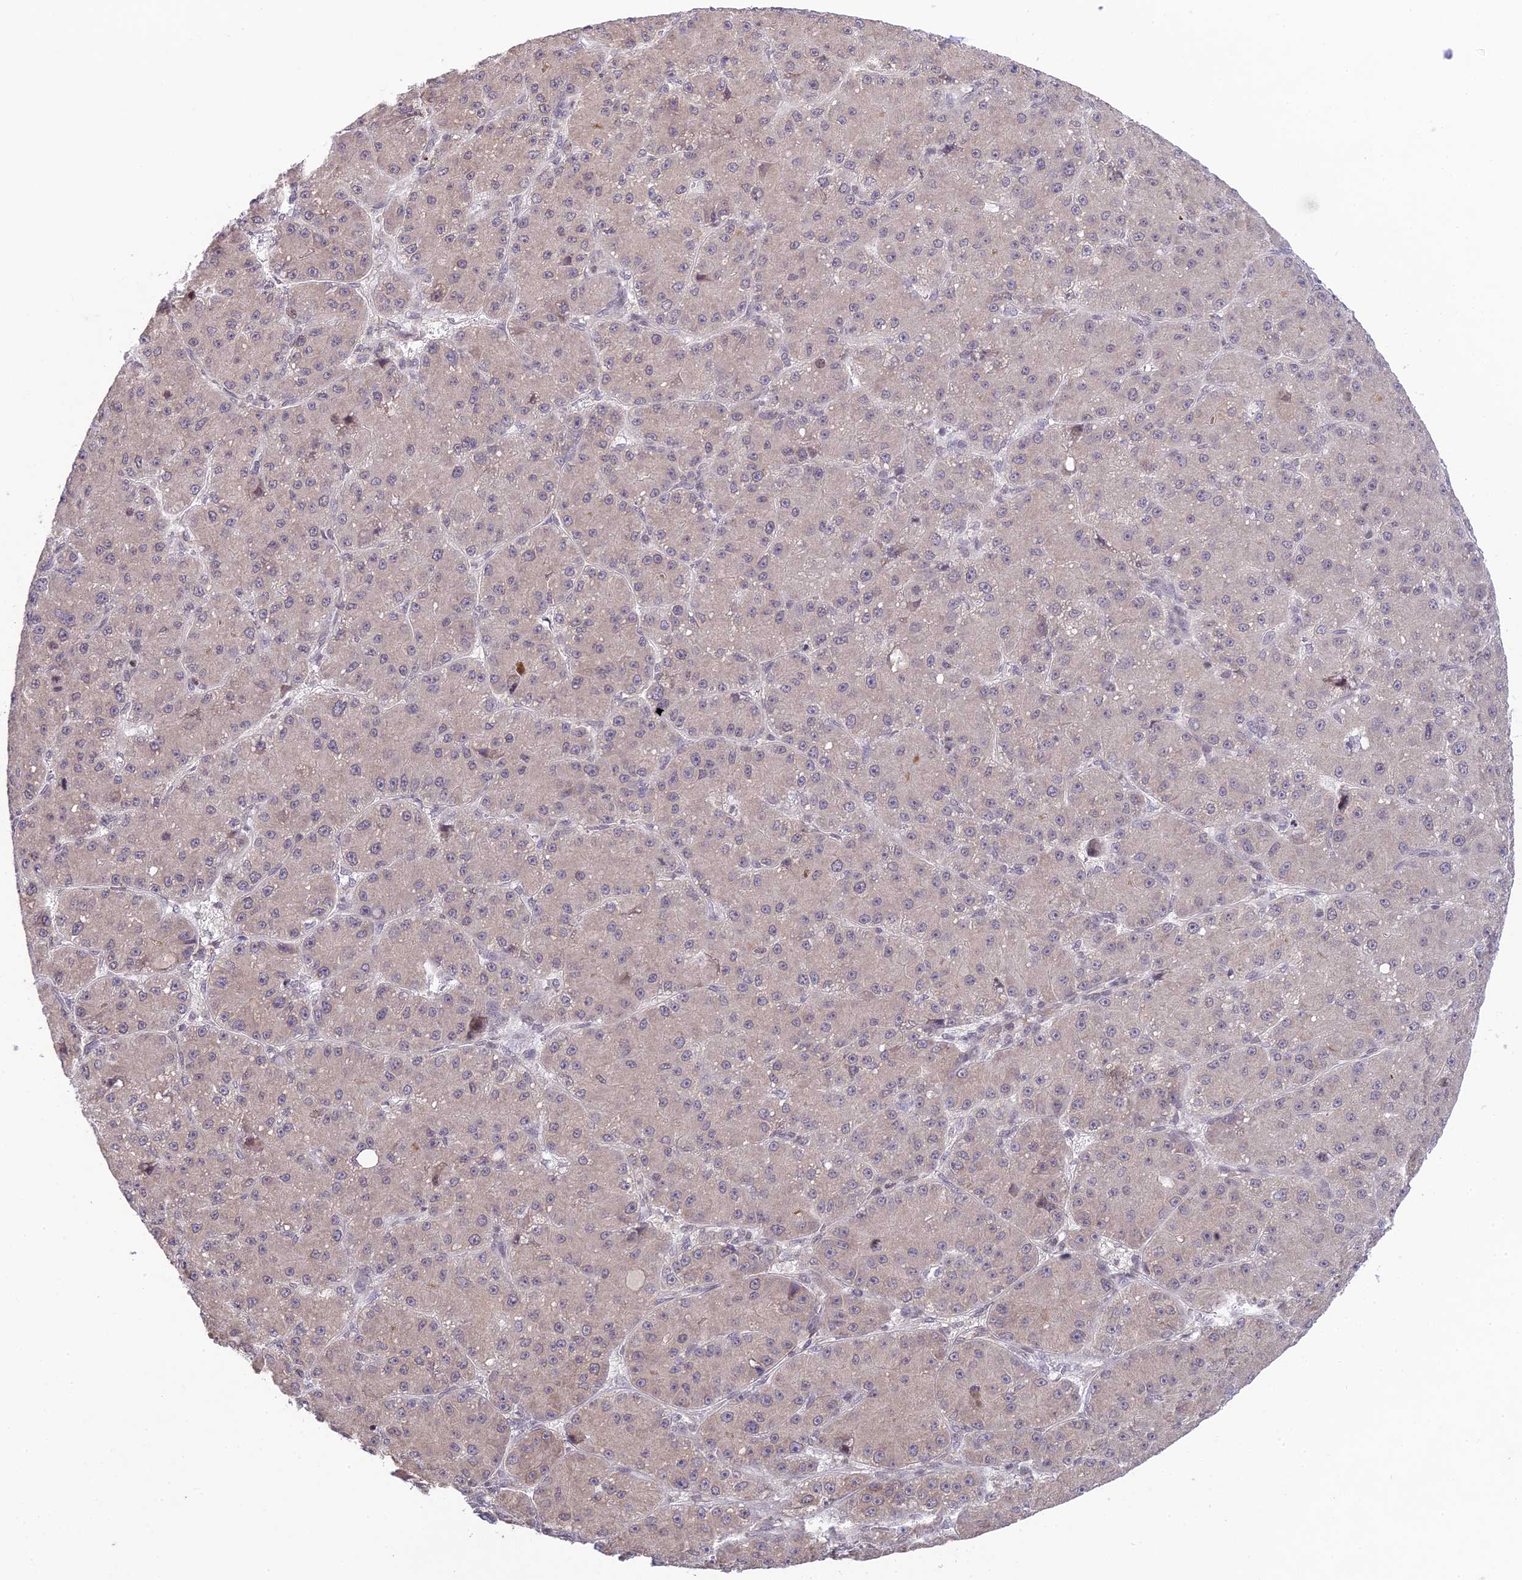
{"staining": {"intensity": "weak", "quantity": "<25%", "location": "cytoplasmic/membranous"}, "tissue": "liver cancer", "cell_type": "Tumor cells", "image_type": "cancer", "snomed": [{"axis": "morphology", "description": "Carcinoma, Hepatocellular, NOS"}, {"axis": "topography", "description": "Liver"}], "caption": "IHC of liver hepatocellular carcinoma reveals no expression in tumor cells.", "gene": "TEKT1", "patient": {"sex": "male", "age": 67}}